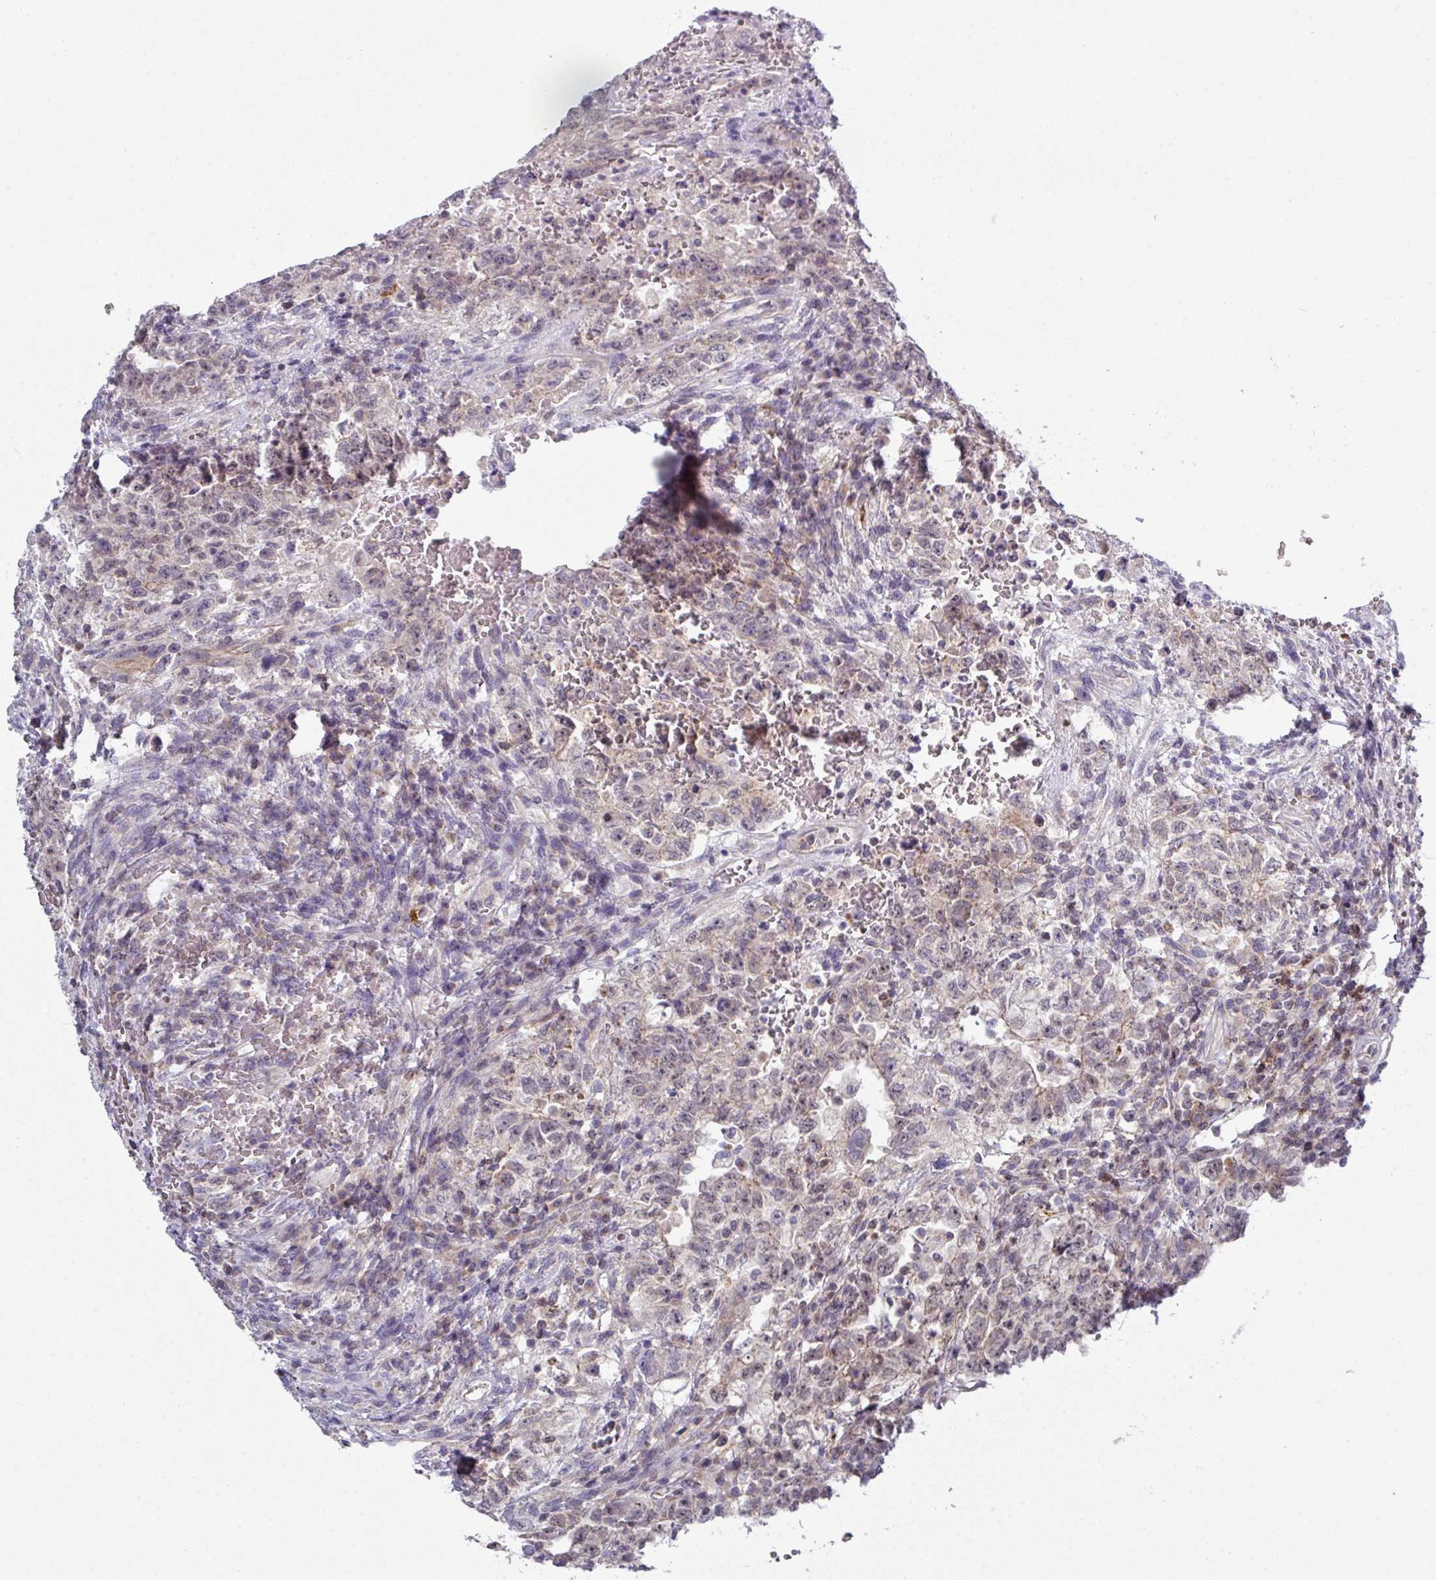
{"staining": {"intensity": "negative", "quantity": "none", "location": "none"}, "tissue": "testis cancer", "cell_type": "Tumor cells", "image_type": "cancer", "snomed": [{"axis": "morphology", "description": "Carcinoma, Embryonal, NOS"}, {"axis": "topography", "description": "Testis"}], "caption": "Tumor cells show no significant staining in testis cancer (embryonal carcinoma).", "gene": "DCAF12L2", "patient": {"sex": "male", "age": 26}}